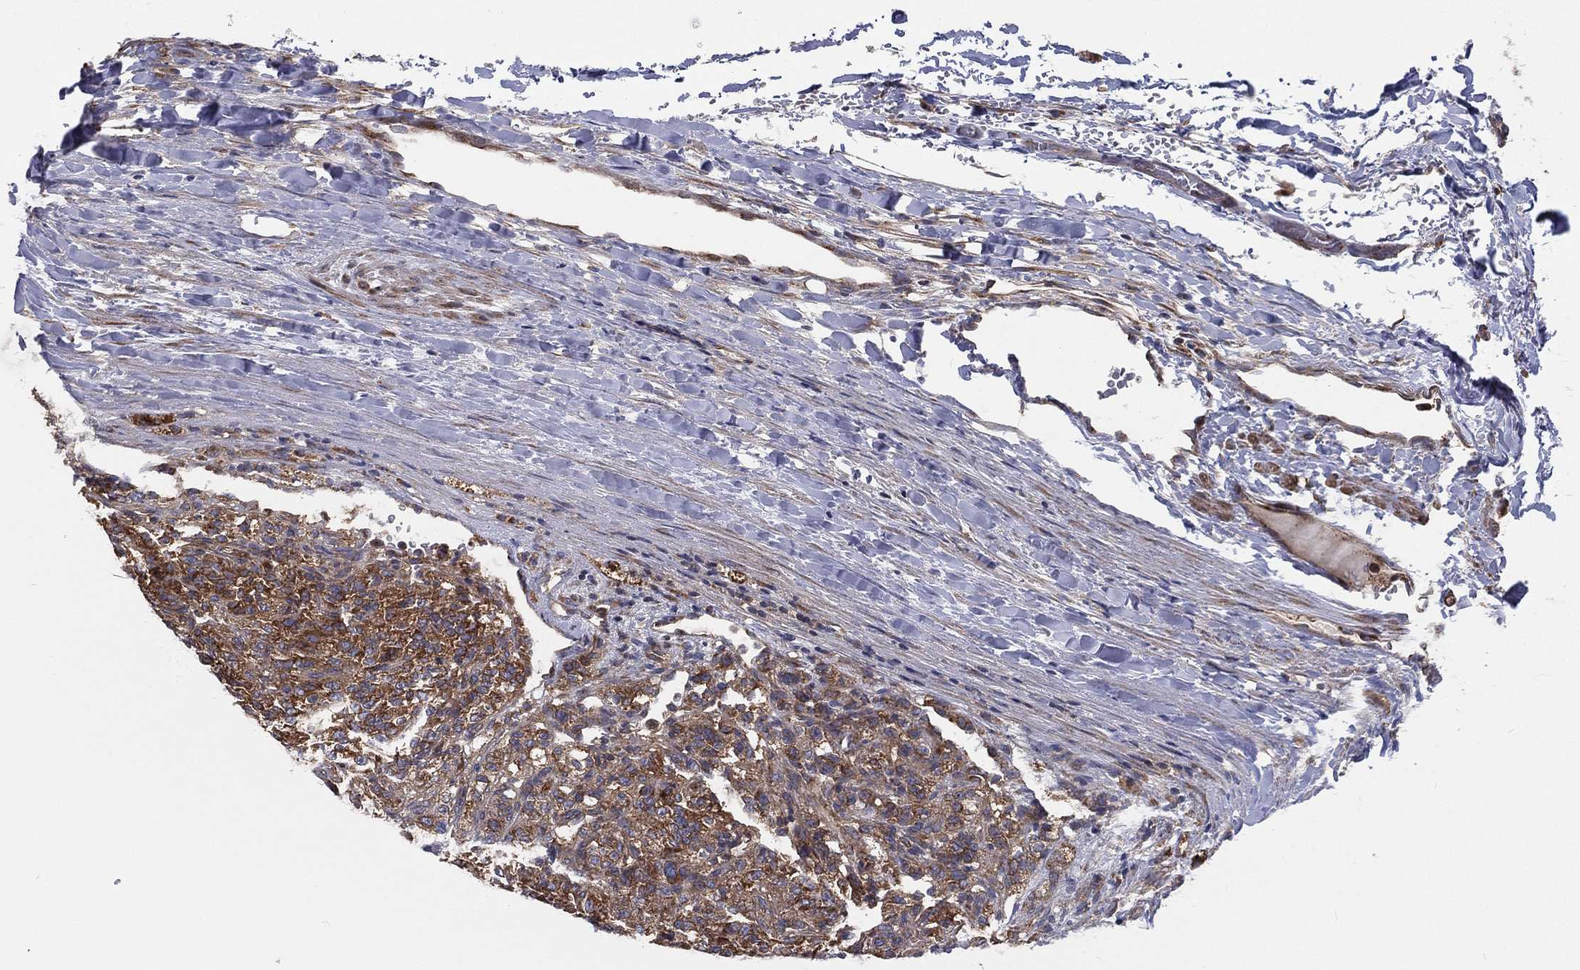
{"staining": {"intensity": "moderate", "quantity": ">75%", "location": "cytoplasmic/membranous"}, "tissue": "renal cancer", "cell_type": "Tumor cells", "image_type": "cancer", "snomed": [{"axis": "morphology", "description": "Adenocarcinoma, NOS"}, {"axis": "topography", "description": "Kidney"}], "caption": "A medium amount of moderate cytoplasmic/membranous expression is present in approximately >75% of tumor cells in renal cancer (adenocarcinoma) tissue. The staining was performed using DAB (3,3'-diaminobenzidine), with brown indicating positive protein expression. Nuclei are stained blue with hematoxylin.", "gene": "EIF2B5", "patient": {"sex": "female", "age": 63}}